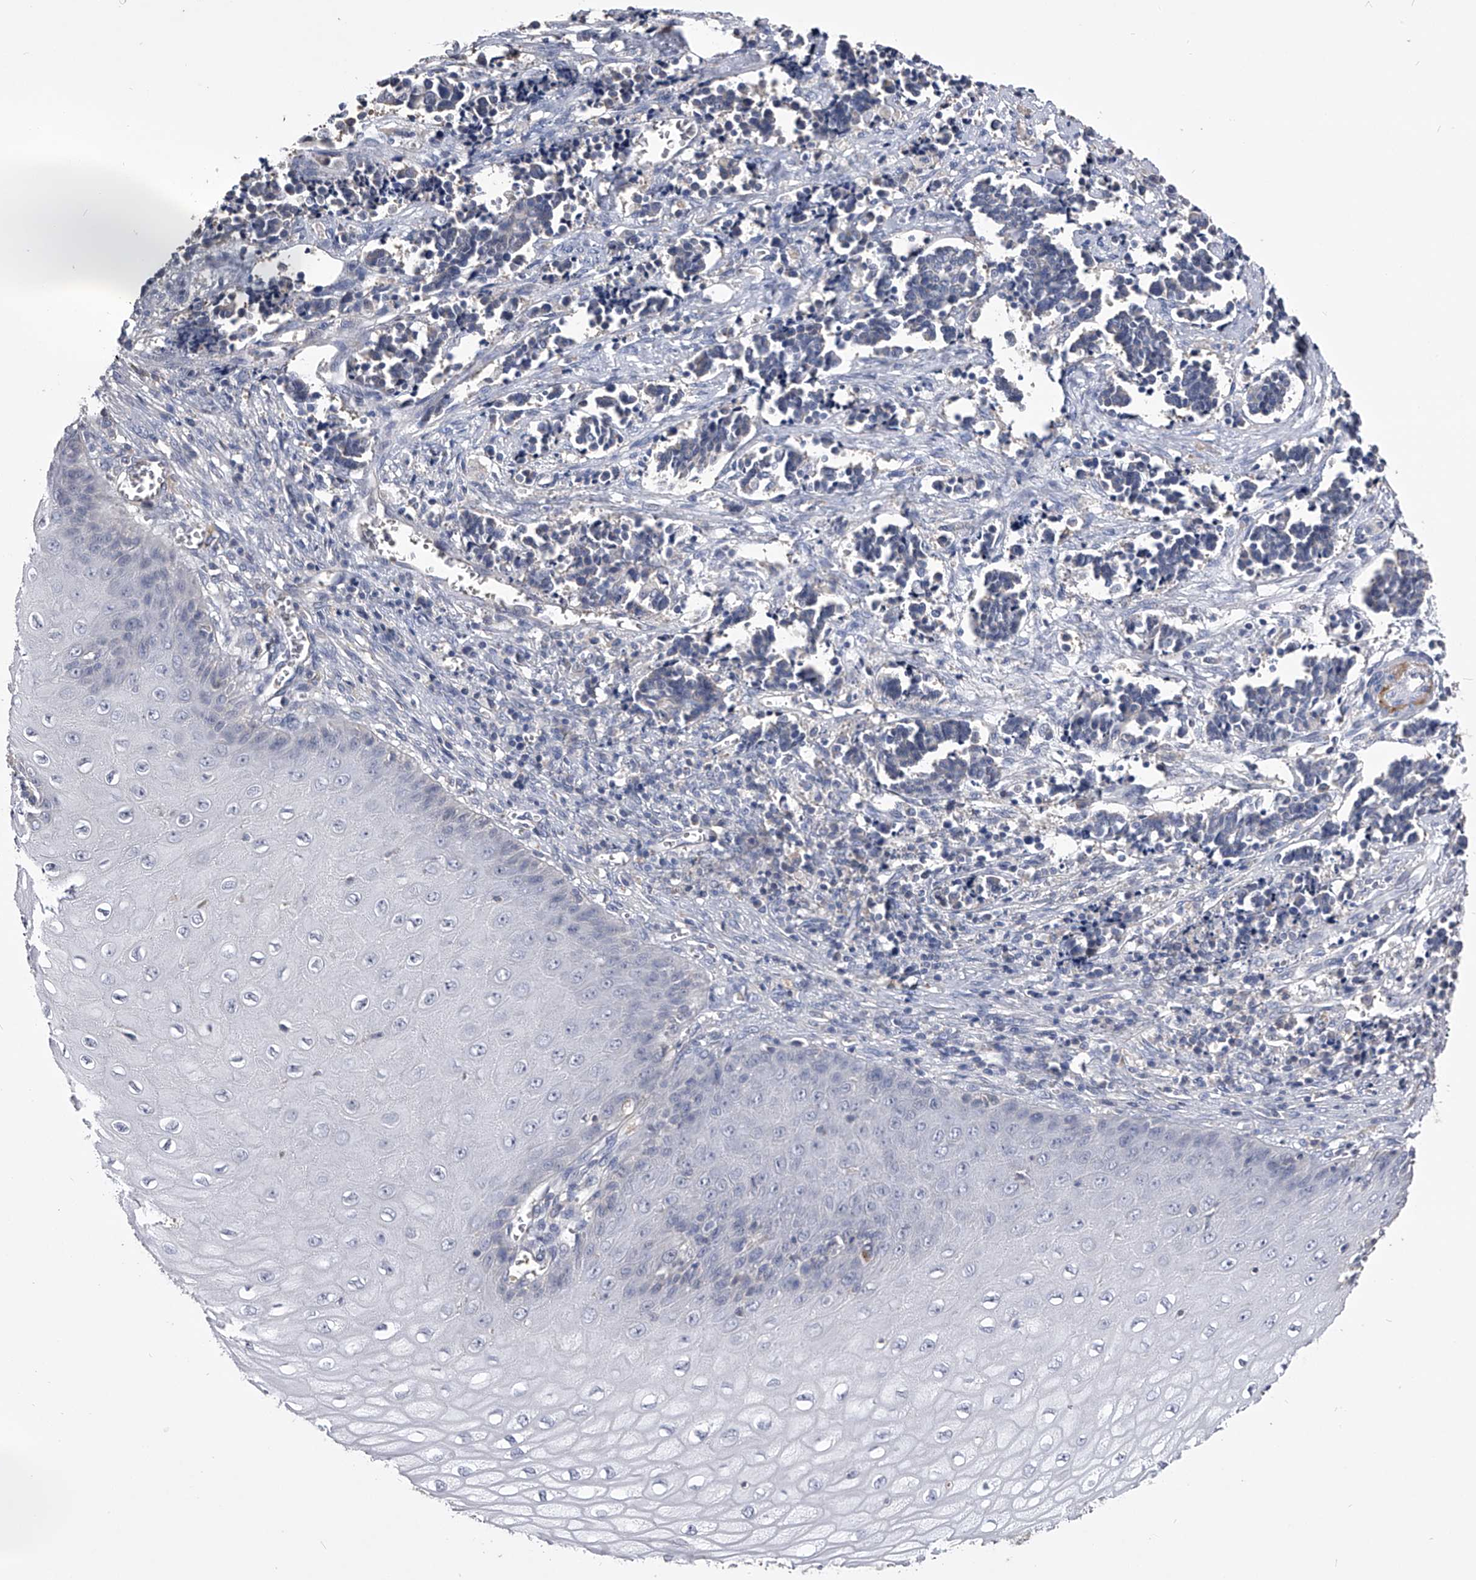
{"staining": {"intensity": "negative", "quantity": "none", "location": "none"}, "tissue": "cervical cancer", "cell_type": "Tumor cells", "image_type": "cancer", "snomed": [{"axis": "morphology", "description": "Normal tissue, NOS"}, {"axis": "morphology", "description": "Squamous cell carcinoma, NOS"}, {"axis": "topography", "description": "Cervix"}], "caption": "This histopathology image is of cervical cancer (squamous cell carcinoma) stained with IHC to label a protein in brown with the nuclei are counter-stained blue. There is no positivity in tumor cells.", "gene": "MDN1", "patient": {"sex": "female", "age": 35}}